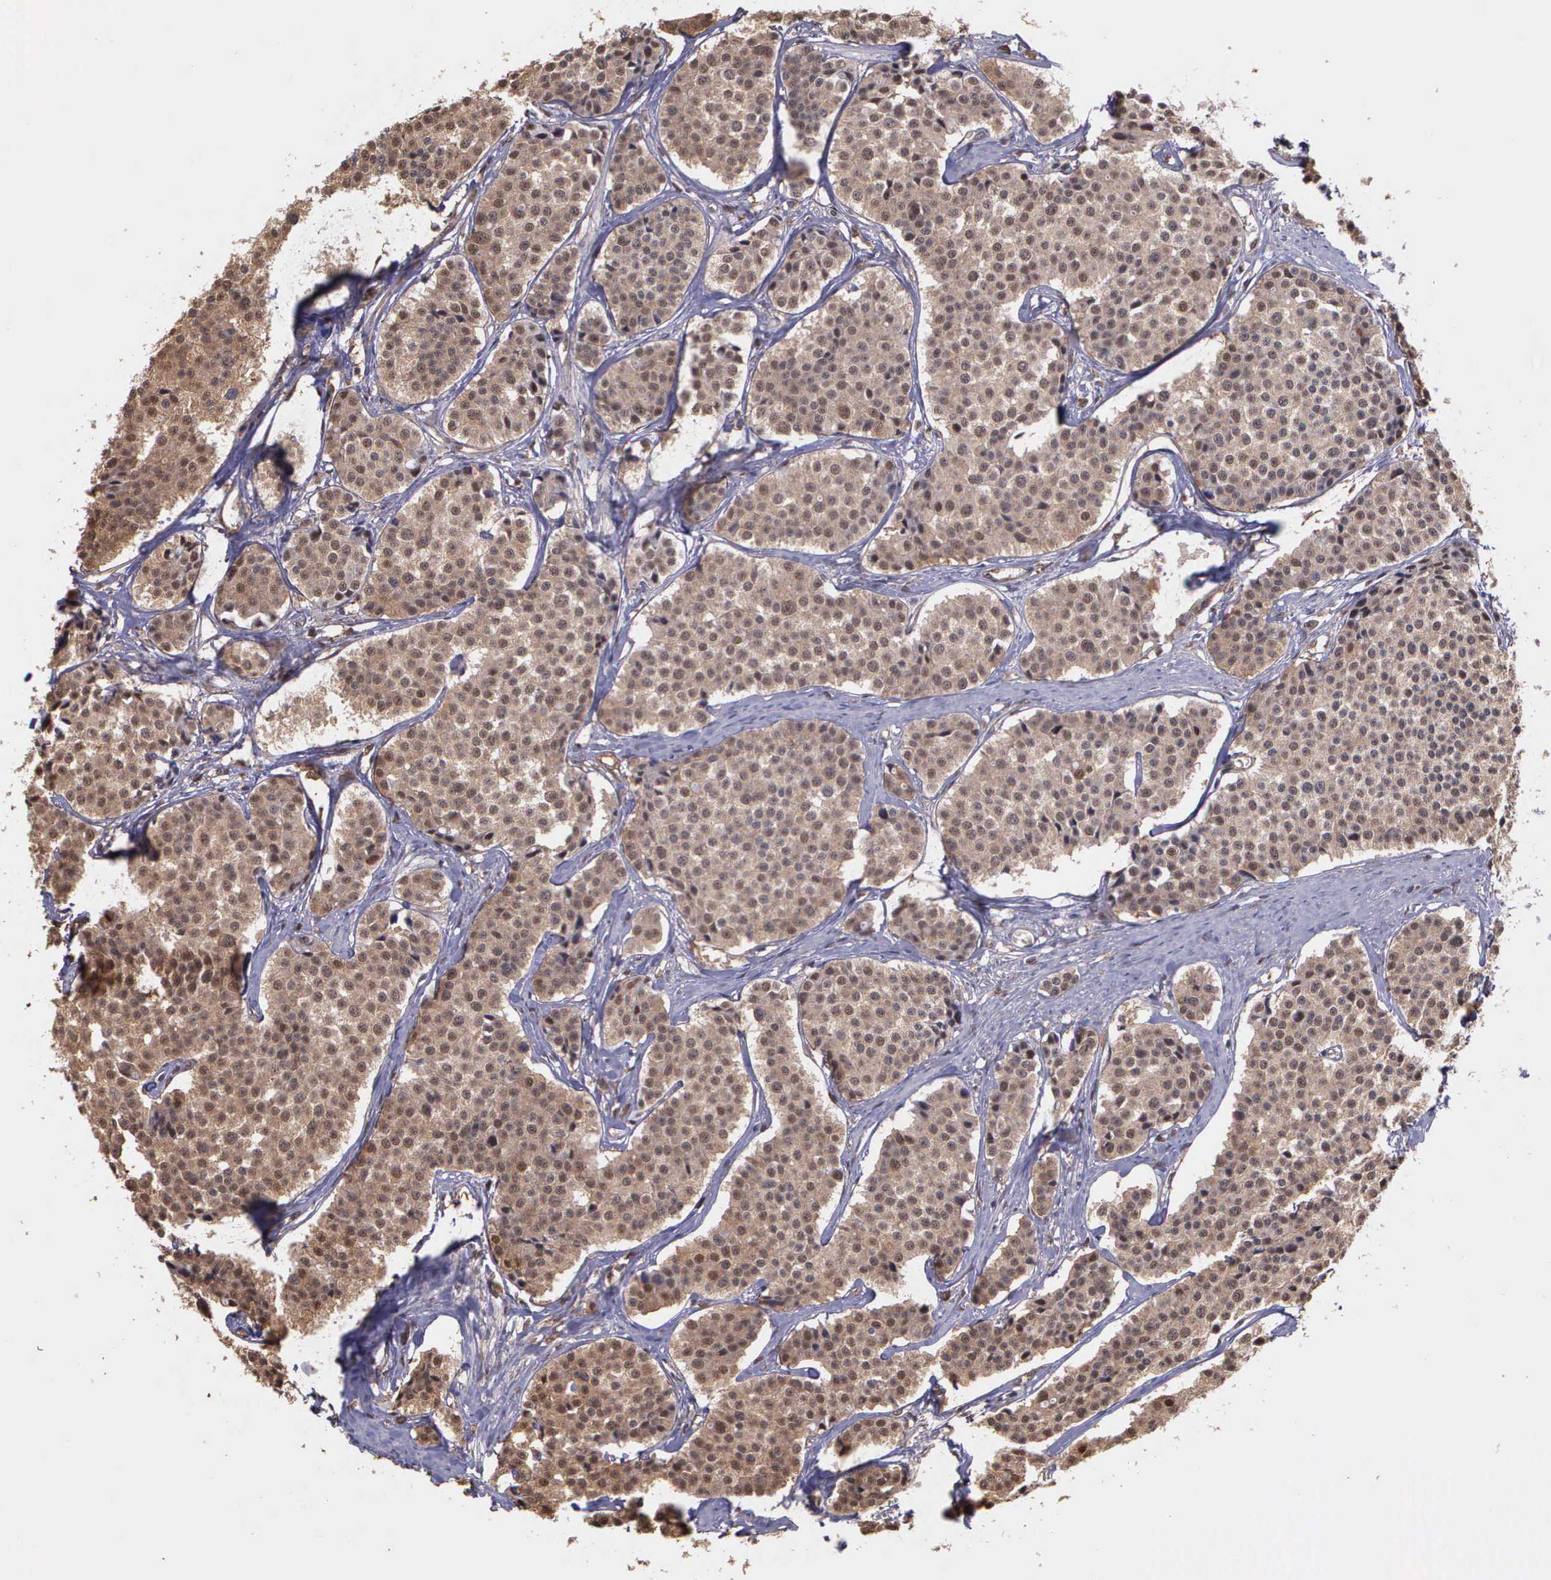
{"staining": {"intensity": "moderate", "quantity": ">75%", "location": "cytoplasmic/membranous"}, "tissue": "carcinoid", "cell_type": "Tumor cells", "image_type": "cancer", "snomed": [{"axis": "morphology", "description": "Carcinoid, malignant, NOS"}, {"axis": "topography", "description": "Small intestine"}], "caption": "This histopathology image demonstrates malignant carcinoid stained with immunohistochemistry (IHC) to label a protein in brown. The cytoplasmic/membranous of tumor cells show moderate positivity for the protein. Nuclei are counter-stained blue.", "gene": "PSMC1", "patient": {"sex": "male", "age": 60}}